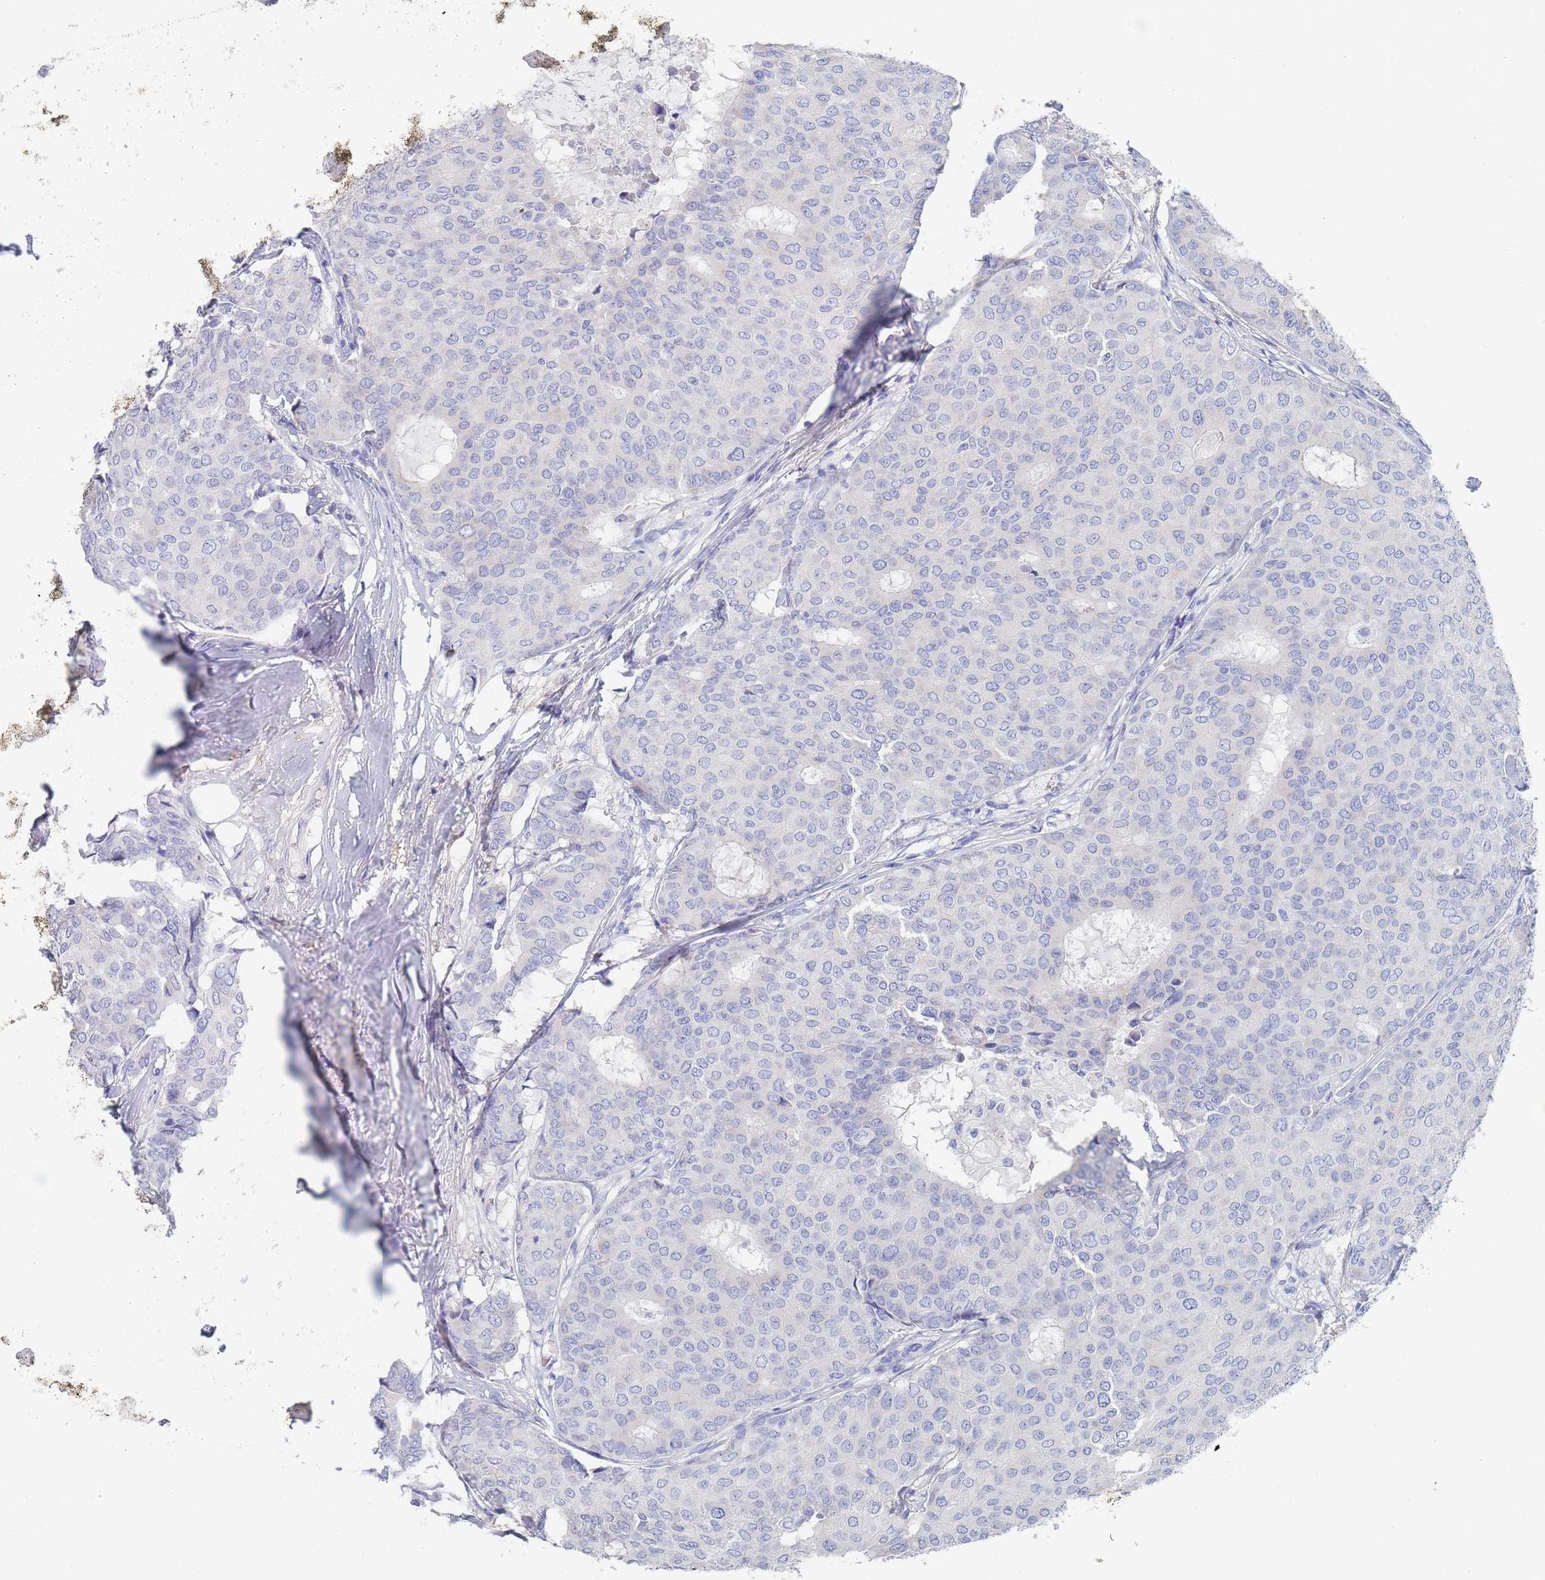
{"staining": {"intensity": "negative", "quantity": "none", "location": "none"}, "tissue": "breast cancer", "cell_type": "Tumor cells", "image_type": "cancer", "snomed": [{"axis": "morphology", "description": "Duct carcinoma"}, {"axis": "topography", "description": "Breast"}], "caption": "DAB immunohistochemical staining of breast cancer reveals no significant staining in tumor cells.", "gene": "SLC25A35", "patient": {"sex": "female", "age": 75}}